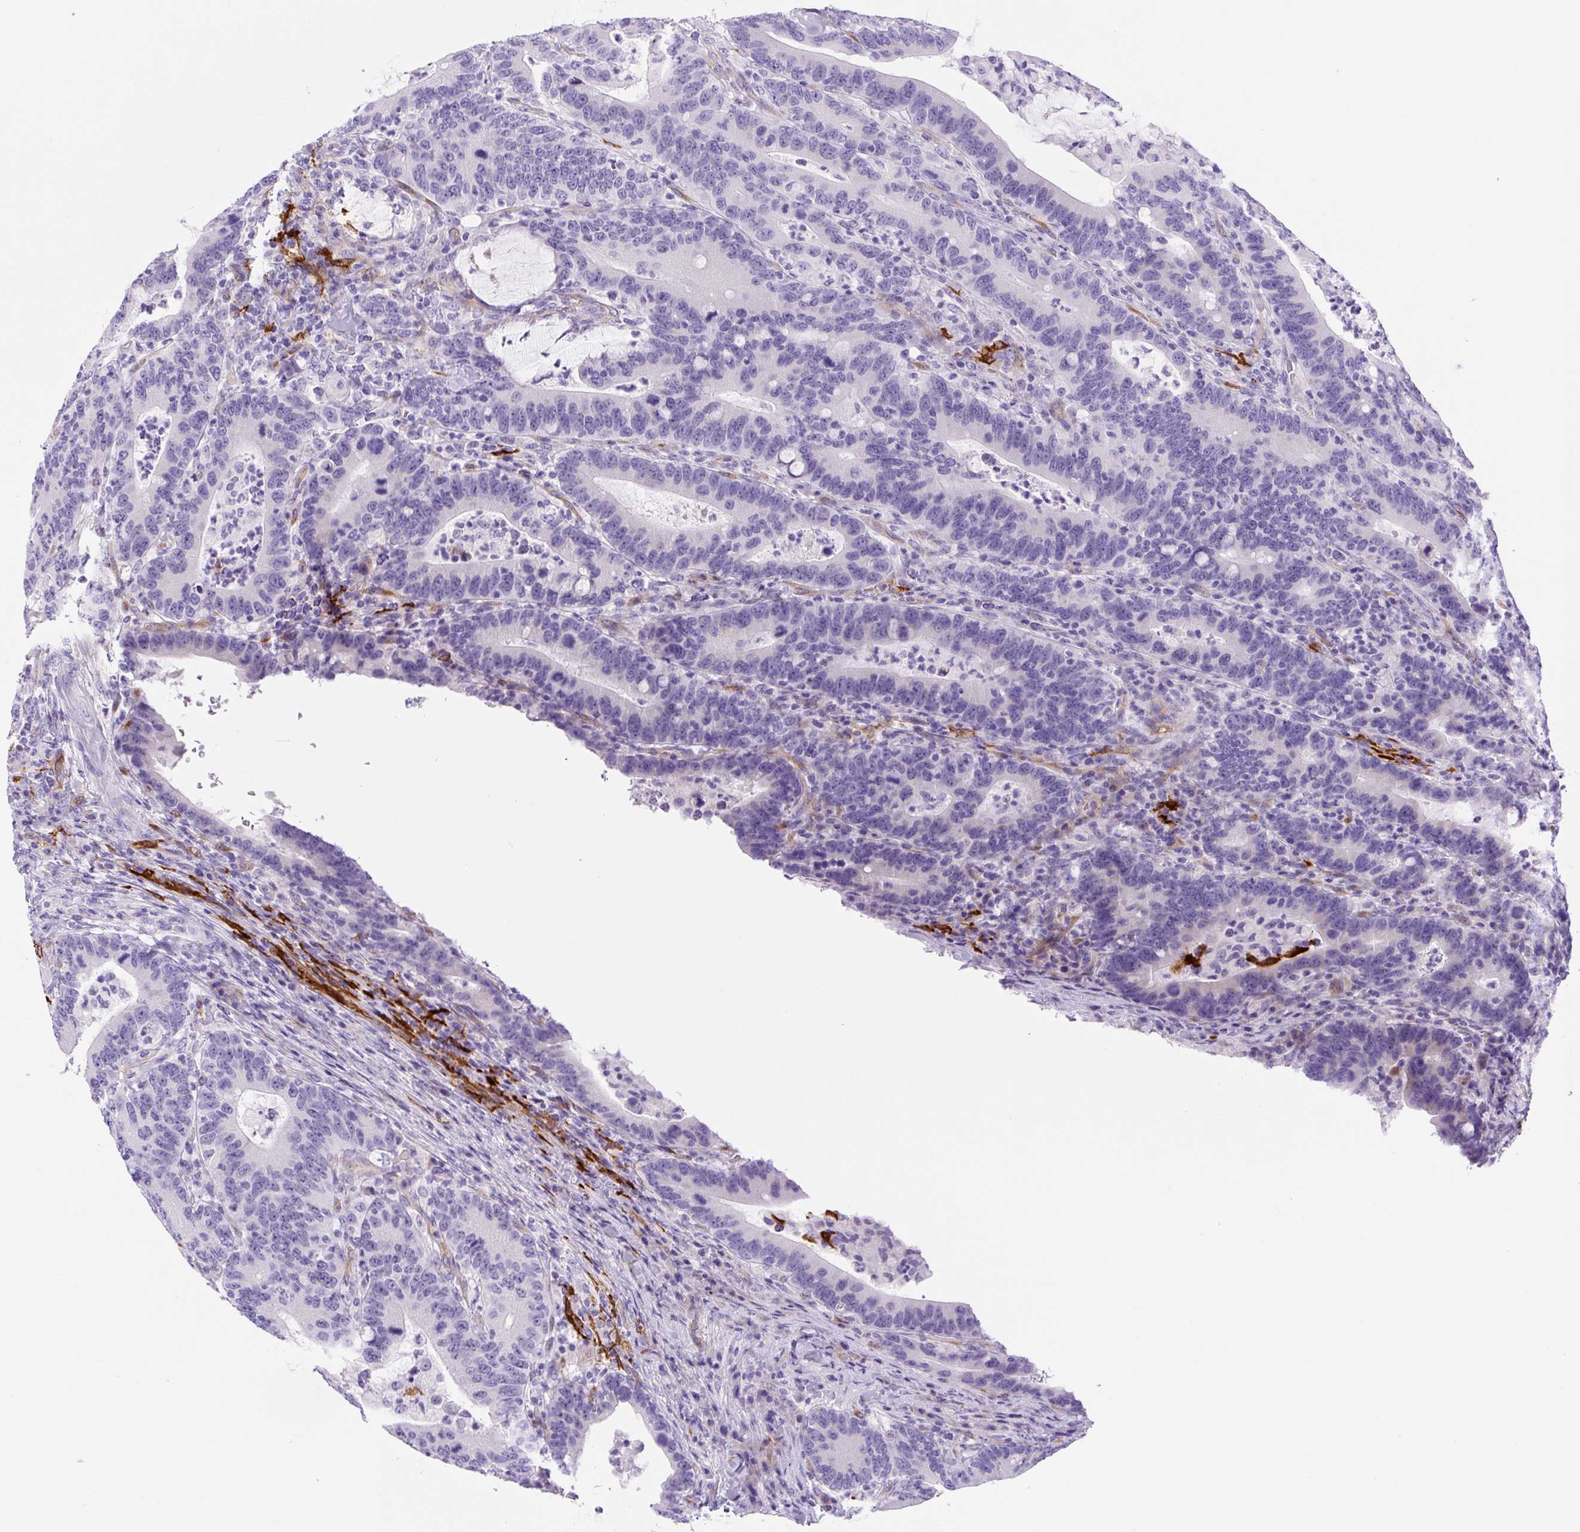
{"staining": {"intensity": "negative", "quantity": "none", "location": "none"}, "tissue": "colorectal cancer", "cell_type": "Tumor cells", "image_type": "cancer", "snomed": [{"axis": "morphology", "description": "Adenocarcinoma, NOS"}, {"axis": "topography", "description": "Colon"}], "caption": "Image shows no protein positivity in tumor cells of colorectal adenocarcinoma tissue. (Brightfield microscopy of DAB IHC at high magnification).", "gene": "ASB4", "patient": {"sex": "female", "age": 66}}